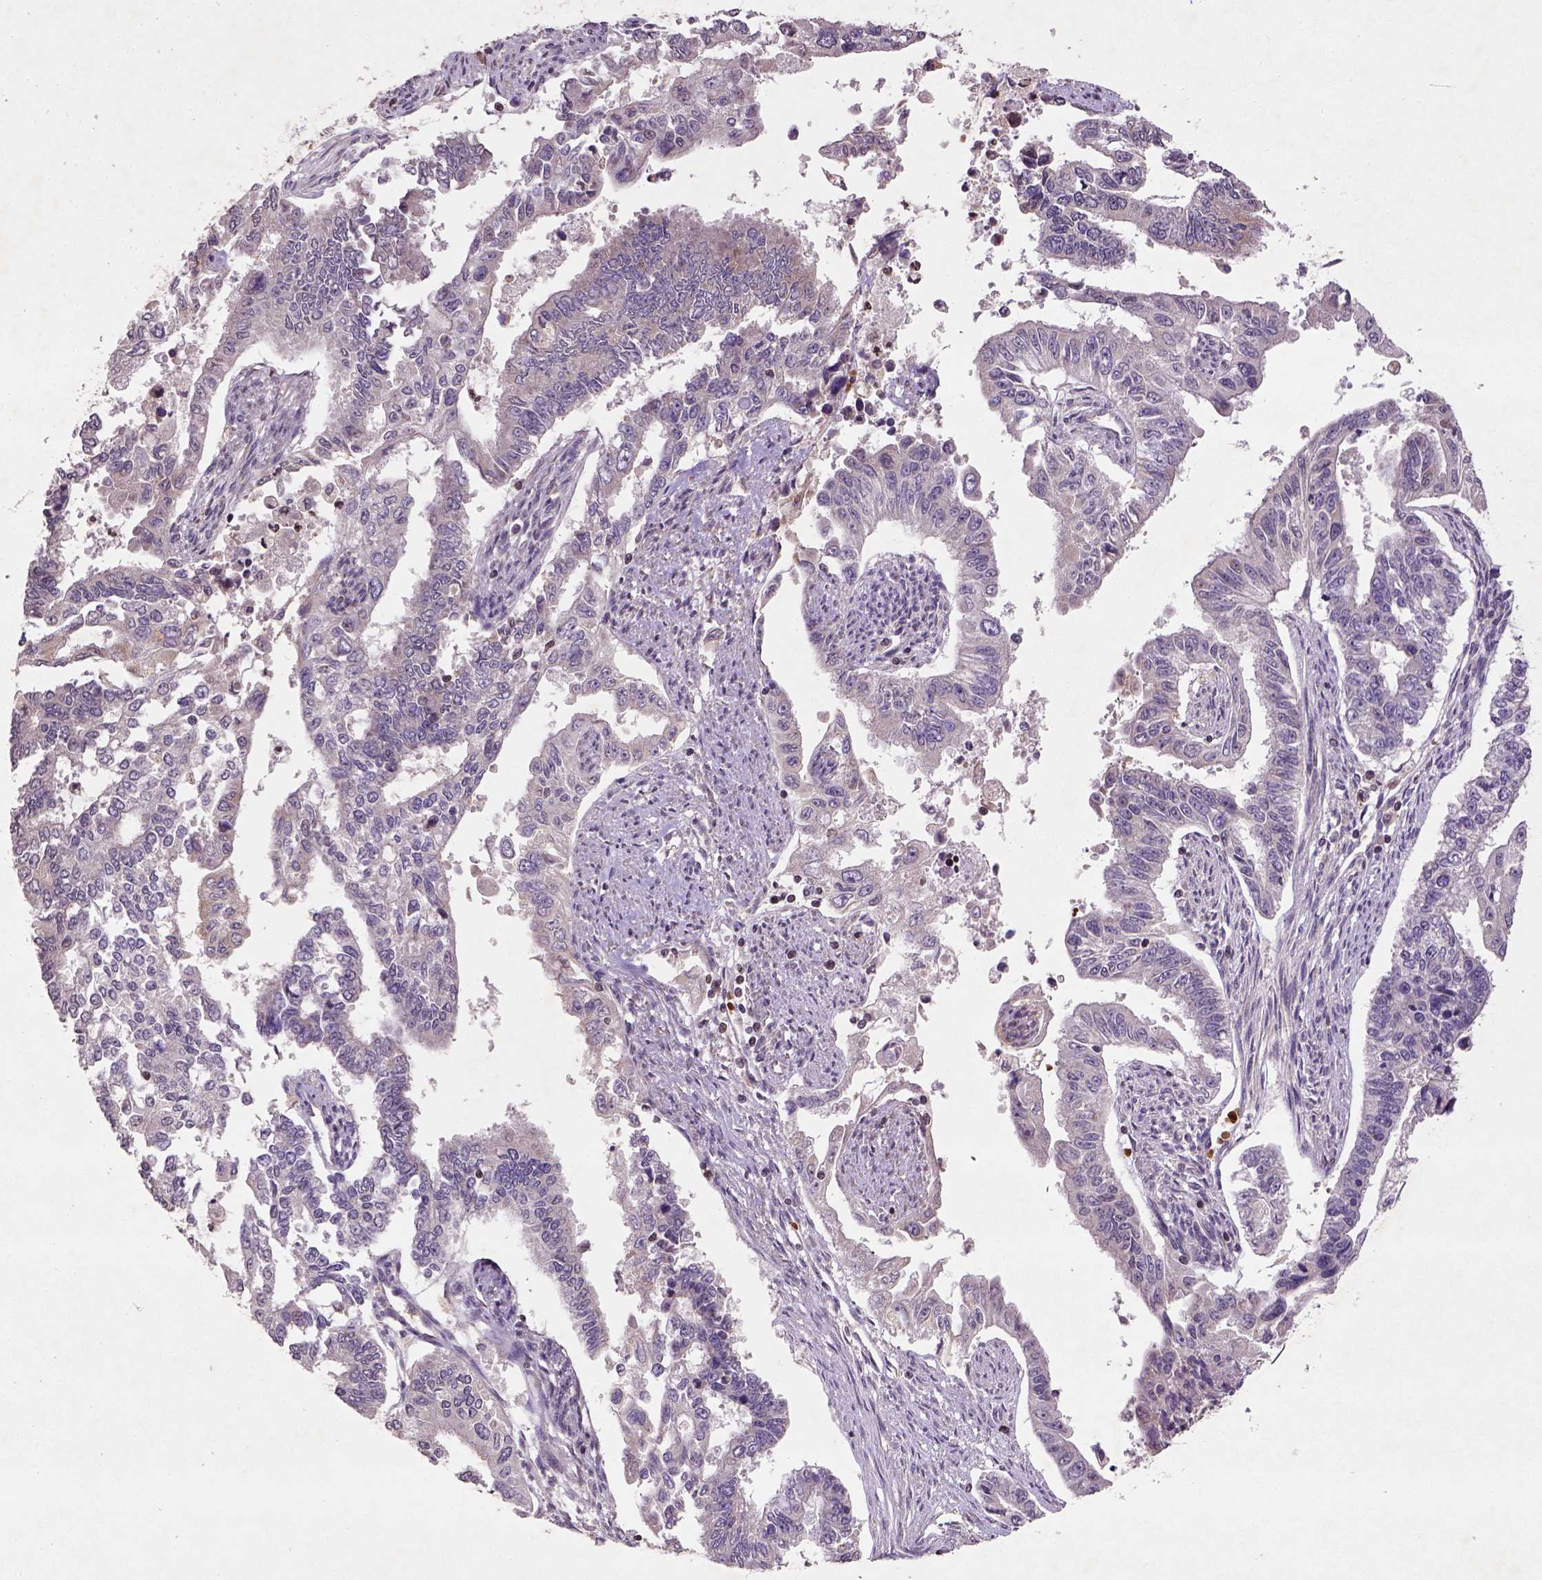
{"staining": {"intensity": "negative", "quantity": "none", "location": "none"}, "tissue": "endometrial cancer", "cell_type": "Tumor cells", "image_type": "cancer", "snomed": [{"axis": "morphology", "description": "Adenocarcinoma, NOS"}, {"axis": "topography", "description": "Uterus"}], "caption": "Endometrial adenocarcinoma was stained to show a protein in brown. There is no significant expression in tumor cells.", "gene": "NUDT3", "patient": {"sex": "female", "age": 59}}